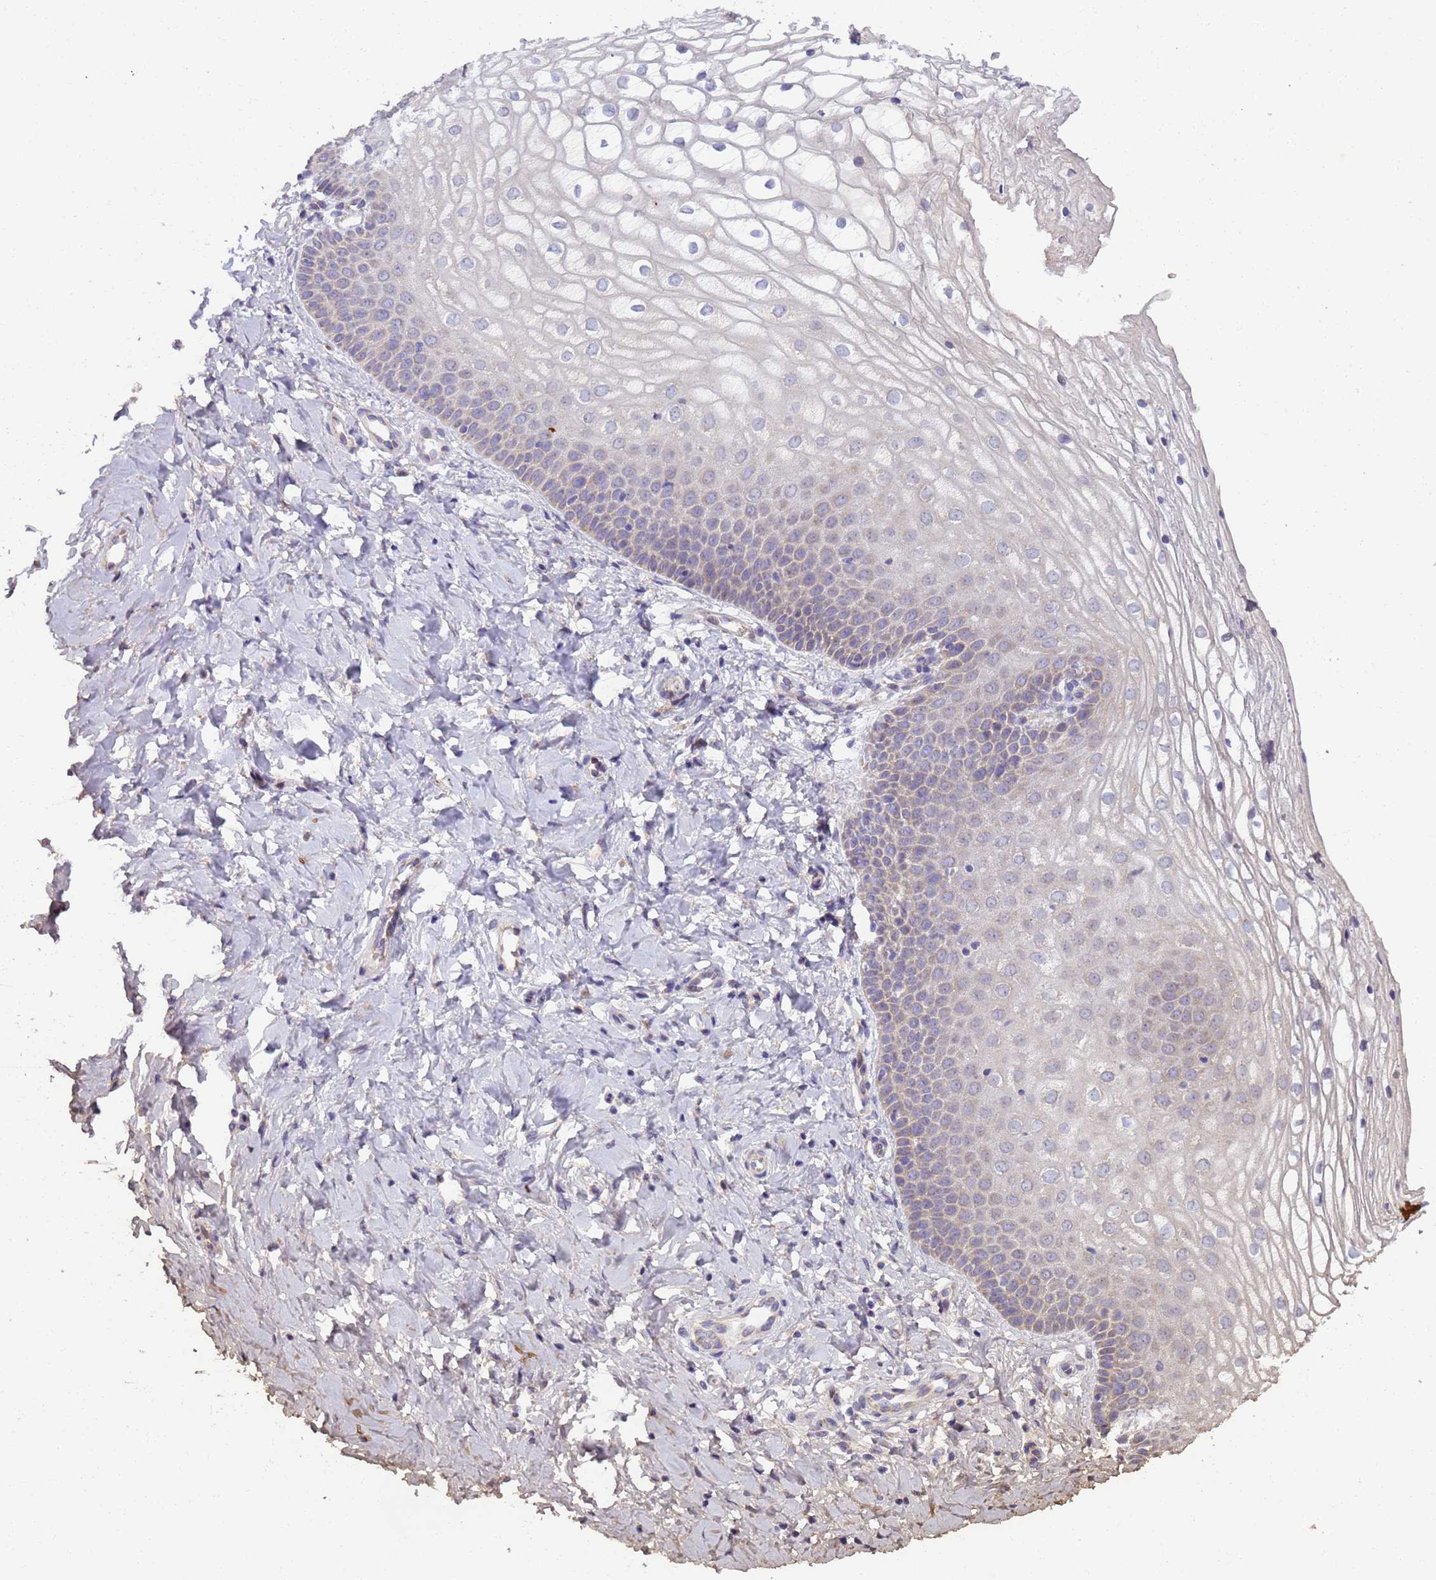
{"staining": {"intensity": "moderate", "quantity": "25%-75%", "location": "cytoplasmic/membranous"}, "tissue": "vagina", "cell_type": "Squamous epithelial cells", "image_type": "normal", "snomed": [{"axis": "morphology", "description": "Normal tissue, NOS"}, {"axis": "topography", "description": "Vagina"}], "caption": "This histopathology image demonstrates unremarkable vagina stained with immunohistochemistry to label a protein in brown. The cytoplasmic/membranous of squamous epithelial cells show moderate positivity for the protein. Nuclei are counter-stained blue.", "gene": "RAPGEF3", "patient": {"sex": "female", "age": 68}}